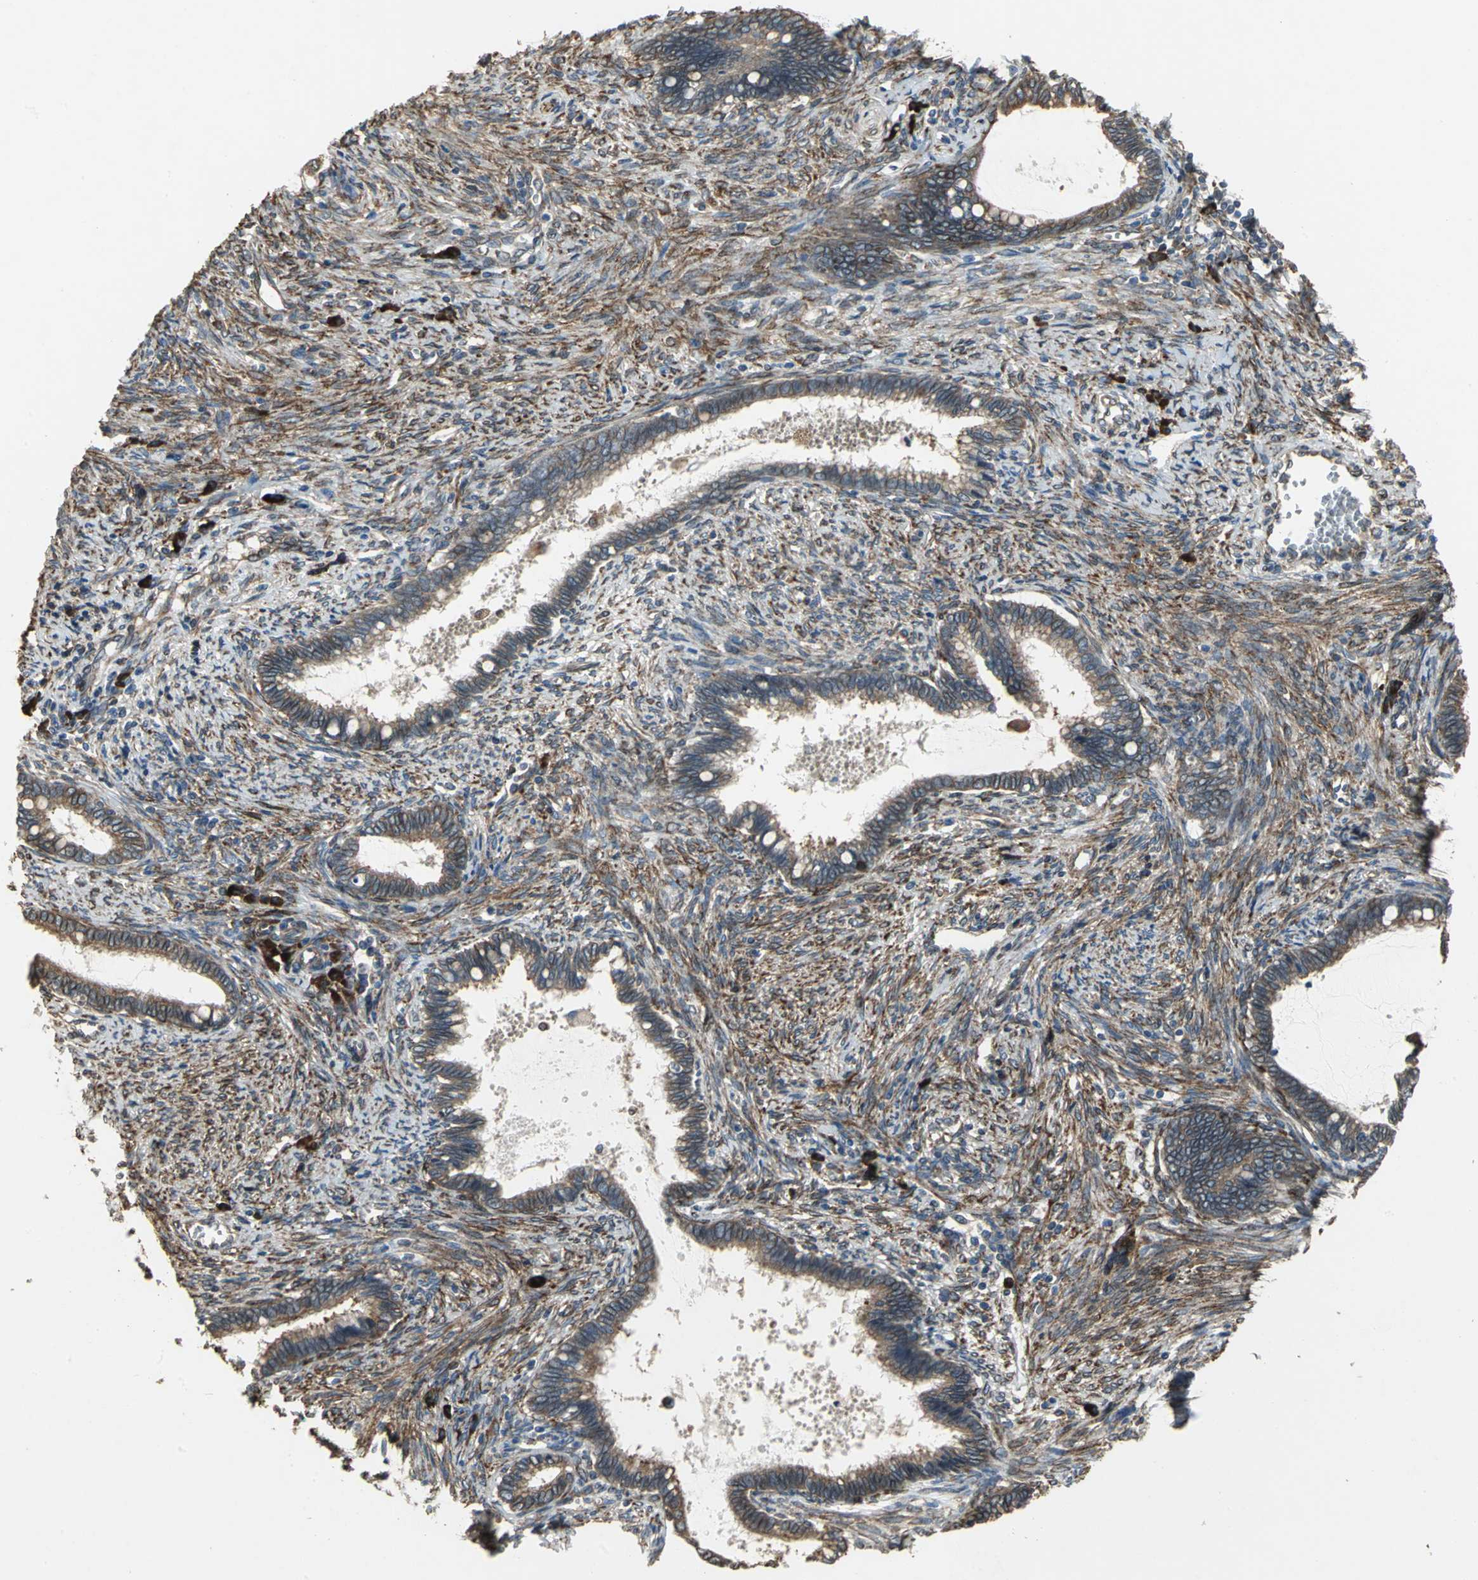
{"staining": {"intensity": "weak", "quantity": "25%-75%", "location": "cytoplasmic/membranous,nuclear"}, "tissue": "cervical cancer", "cell_type": "Tumor cells", "image_type": "cancer", "snomed": [{"axis": "morphology", "description": "Adenocarcinoma, NOS"}, {"axis": "topography", "description": "Cervix"}], "caption": "Protein expression by IHC exhibits weak cytoplasmic/membranous and nuclear positivity in about 25%-75% of tumor cells in cervical cancer. The staining is performed using DAB brown chromogen to label protein expression. The nuclei are counter-stained blue using hematoxylin.", "gene": "SYVN1", "patient": {"sex": "female", "age": 44}}